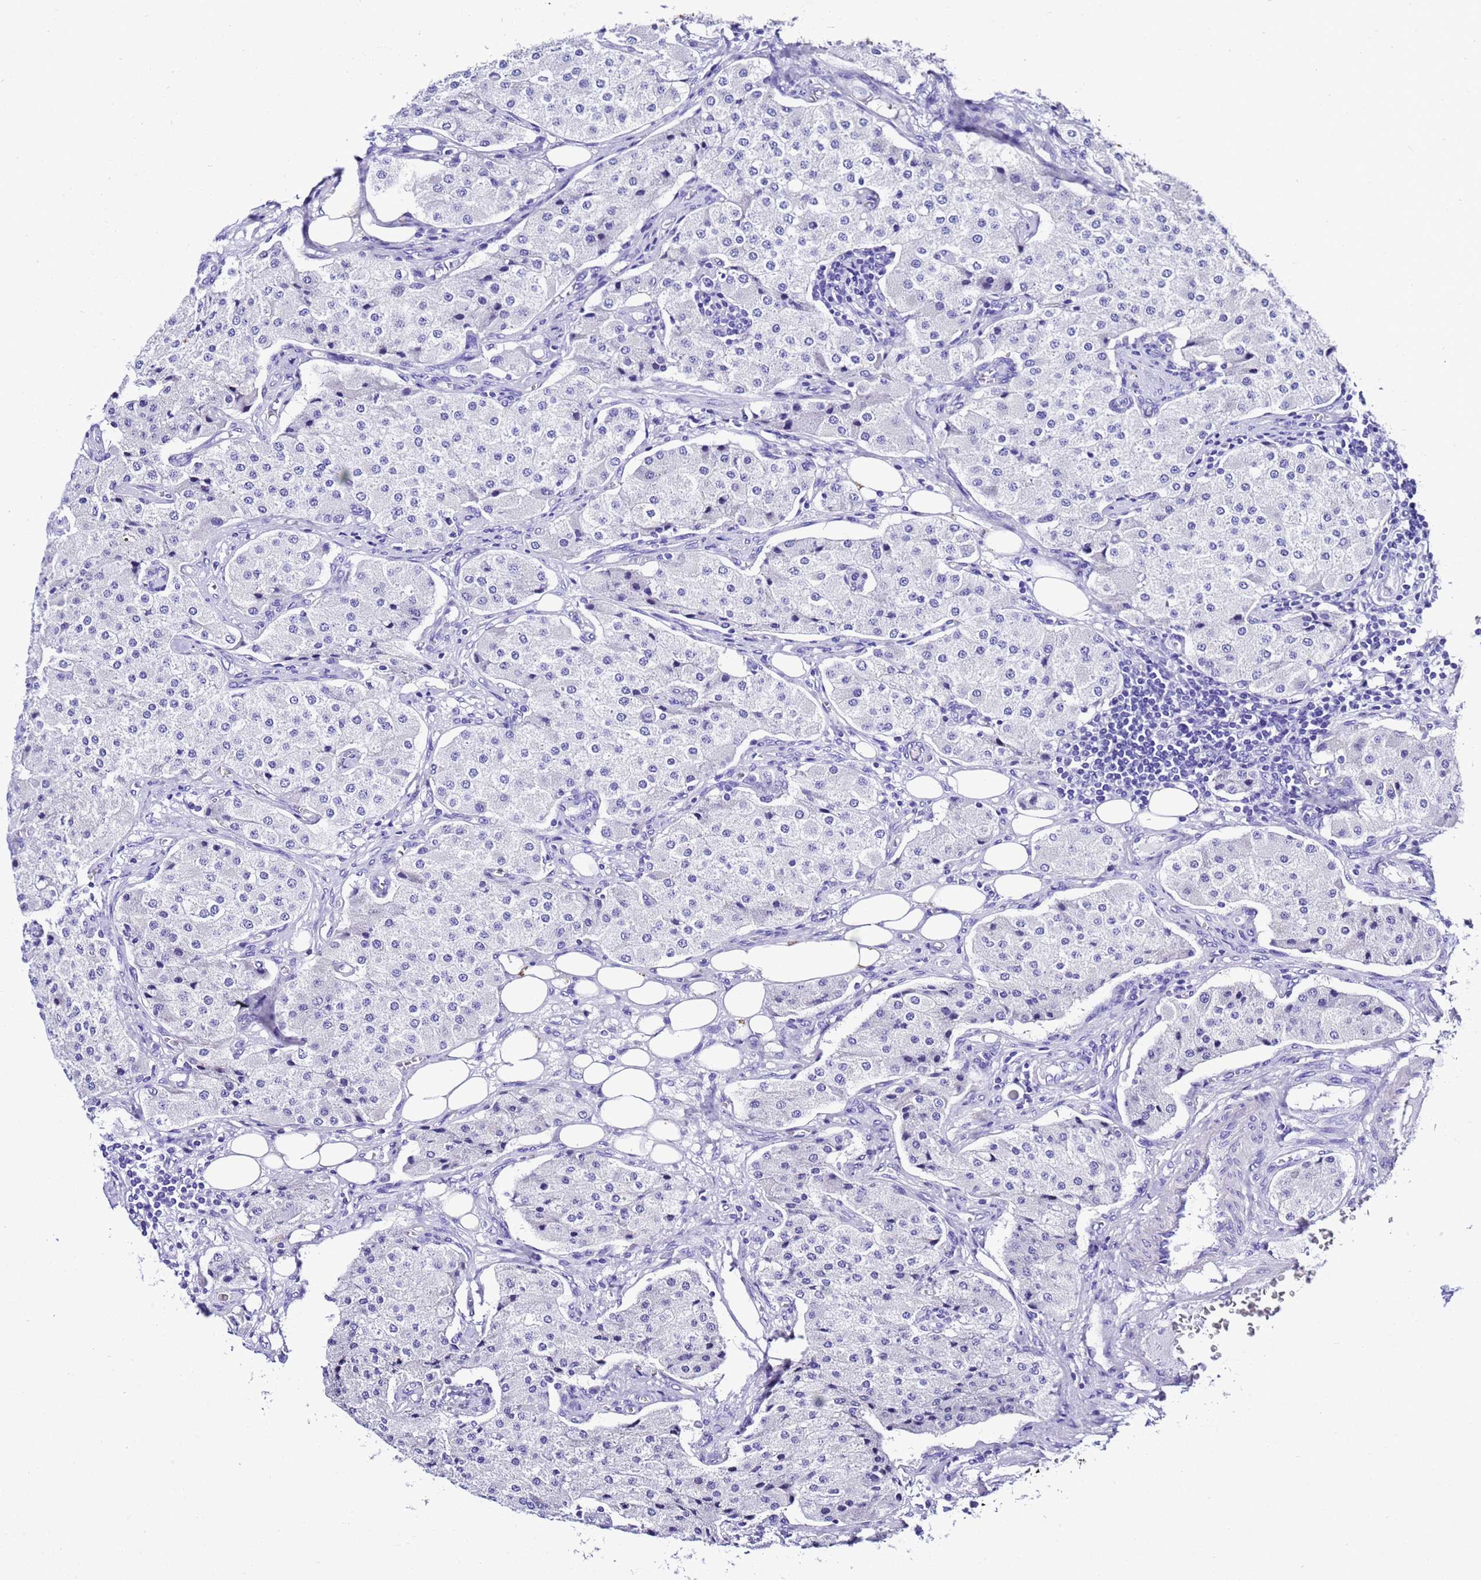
{"staining": {"intensity": "negative", "quantity": "none", "location": "none"}, "tissue": "carcinoid", "cell_type": "Tumor cells", "image_type": "cancer", "snomed": [{"axis": "morphology", "description": "Carcinoid, malignant, NOS"}, {"axis": "topography", "description": "Colon"}], "caption": "High power microscopy micrograph of an immunohistochemistry (IHC) photomicrograph of carcinoid (malignant), revealing no significant staining in tumor cells.", "gene": "ZNF417", "patient": {"sex": "female", "age": 52}}